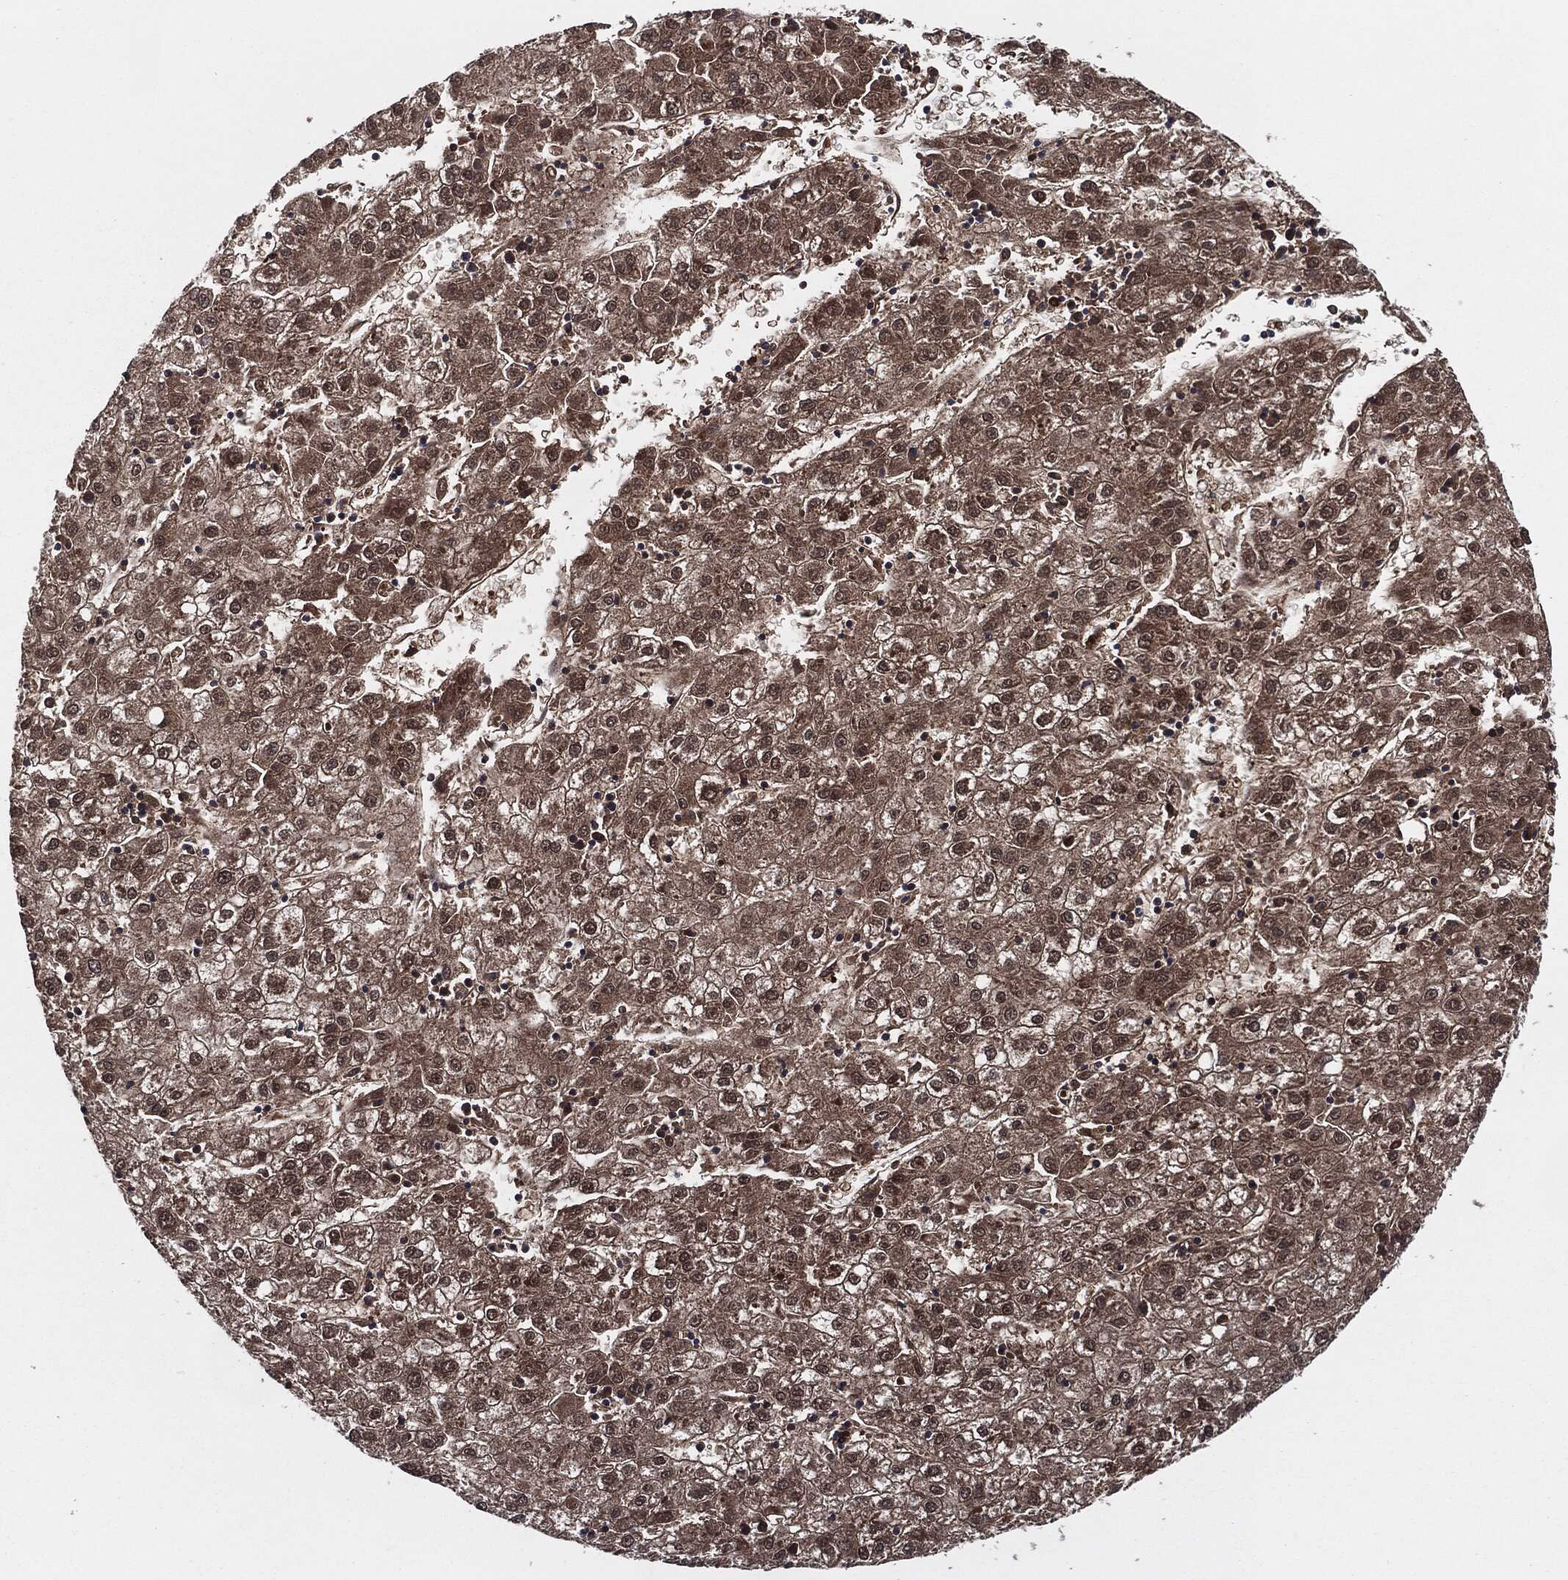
{"staining": {"intensity": "moderate", "quantity": ">75%", "location": "cytoplasmic/membranous"}, "tissue": "liver cancer", "cell_type": "Tumor cells", "image_type": "cancer", "snomed": [{"axis": "morphology", "description": "Carcinoma, Hepatocellular, NOS"}, {"axis": "topography", "description": "Liver"}], "caption": "Immunohistochemistry (IHC) micrograph of neoplastic tissue: human liver hepatocellular carcinoma stained using IHC demonstrates medium levels of moderate protein expression localized specifically in the cytoplasmic/membranous of tumor cells, appearing as a cytoplasmic/membranous brown color.", "gene": "XPNPEP1", "patient": {"sex": "male", "age": 72}}